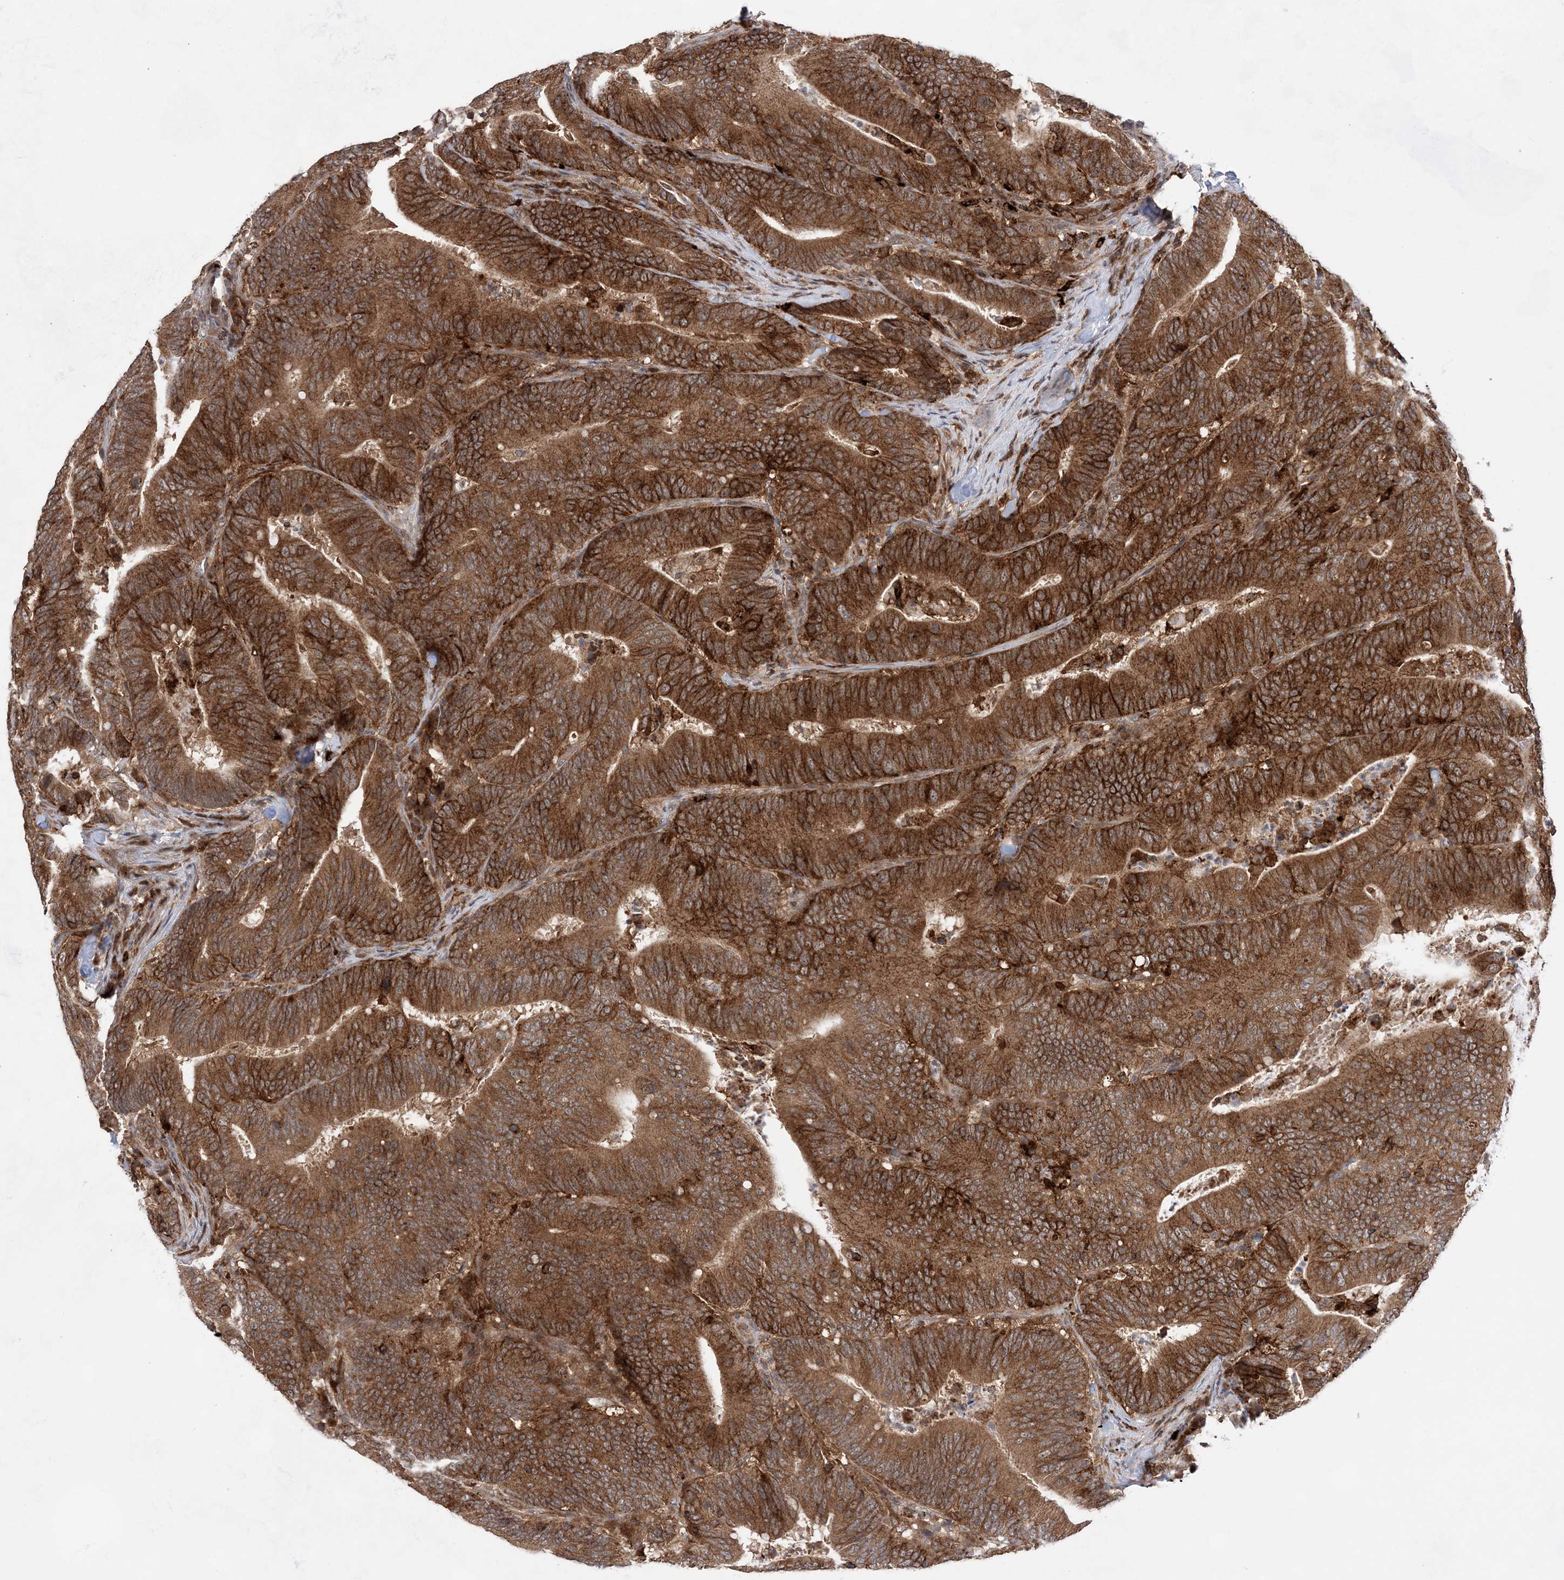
{"staining": {"intensity": "strong", "quantity": ">75%", "location": "cytoplasmic/membranous"}, "tissue": "colorectal cancer", "cell_type": "Tumor cells", "image_type": "cancer", "snomed": [{"axis": "morphology", "description": "Adenocarcinoma, NOS"}, {"axis": "topography", "description": "Colon"}], "caption": "An immunohistochemistry (IHC) photomicrograph of tumor tissue is shown. Protein staining in brown labels strong cytoplasmic/membranous positivity in colorectal cancer (adenocarcinoma) within tumor cells.", "gene": "ANAPC15", "patient": {"sex": "female", "age": 66}}